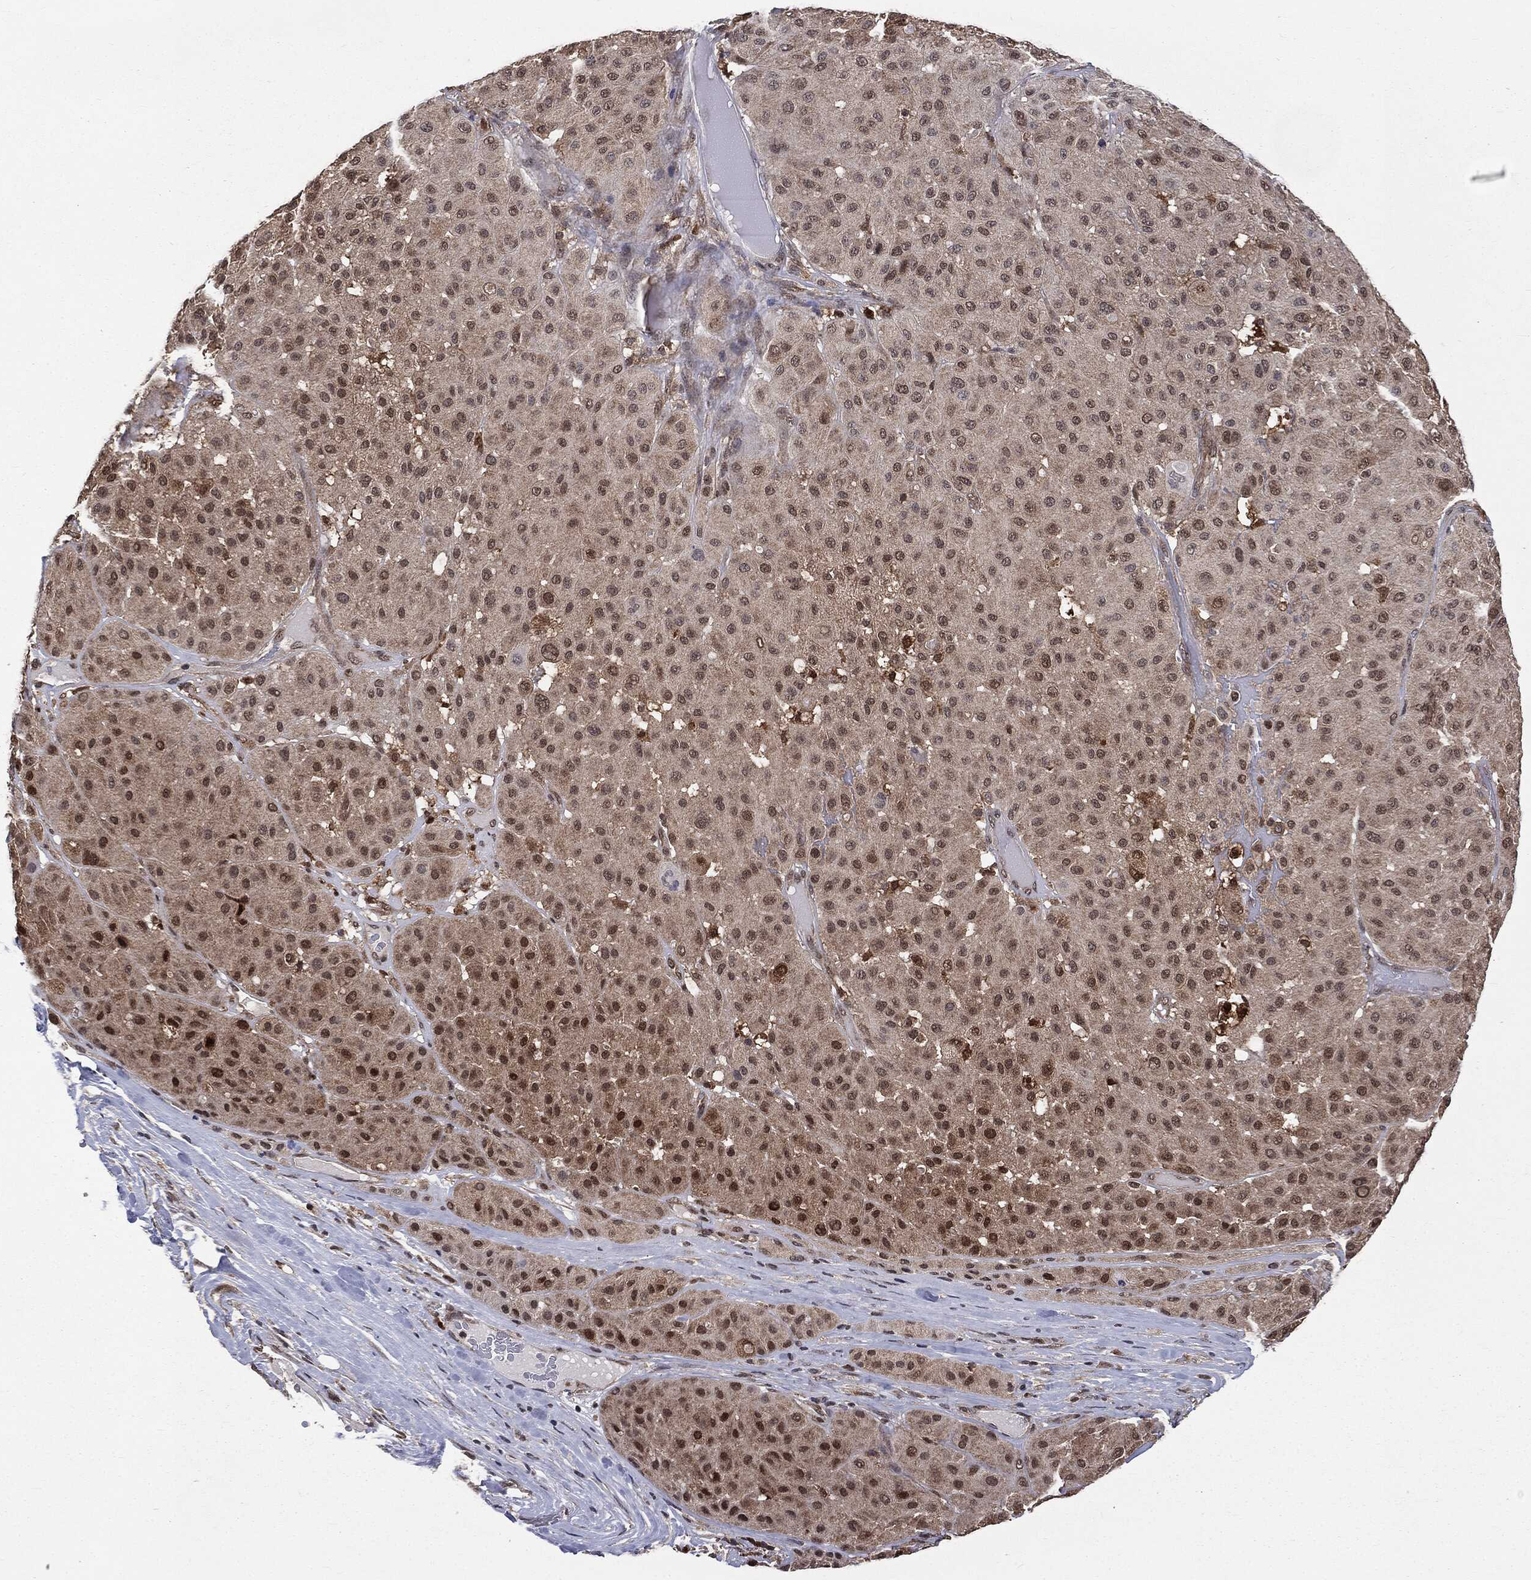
{"staining": {"intensity": "strong", "quantity": "<25%", "location": "nuclear"}, "tissue": "melanoma", "cell_type": "Tumor cells", "image_type": "cancer", "snomed": [{"axis": "morphology", "description": "Malignant melanoma, Metastatic site"}, {"axis": "topography", "description": "Smooth muscle"}], "caption": "DAB (3,3'-diaminobenzidine) immunohistochemical staining of human melanoma shows strong nuclear protein positivity in about <25% of tumor cells. The staining was performed using DAB (3,3'-diaminobenzidine), with brown indicating positive protein expression. Nuclei are stained blue with hematoxylin.", "gene": "GPI", "patient": {"sex": "male", "age": 41}}